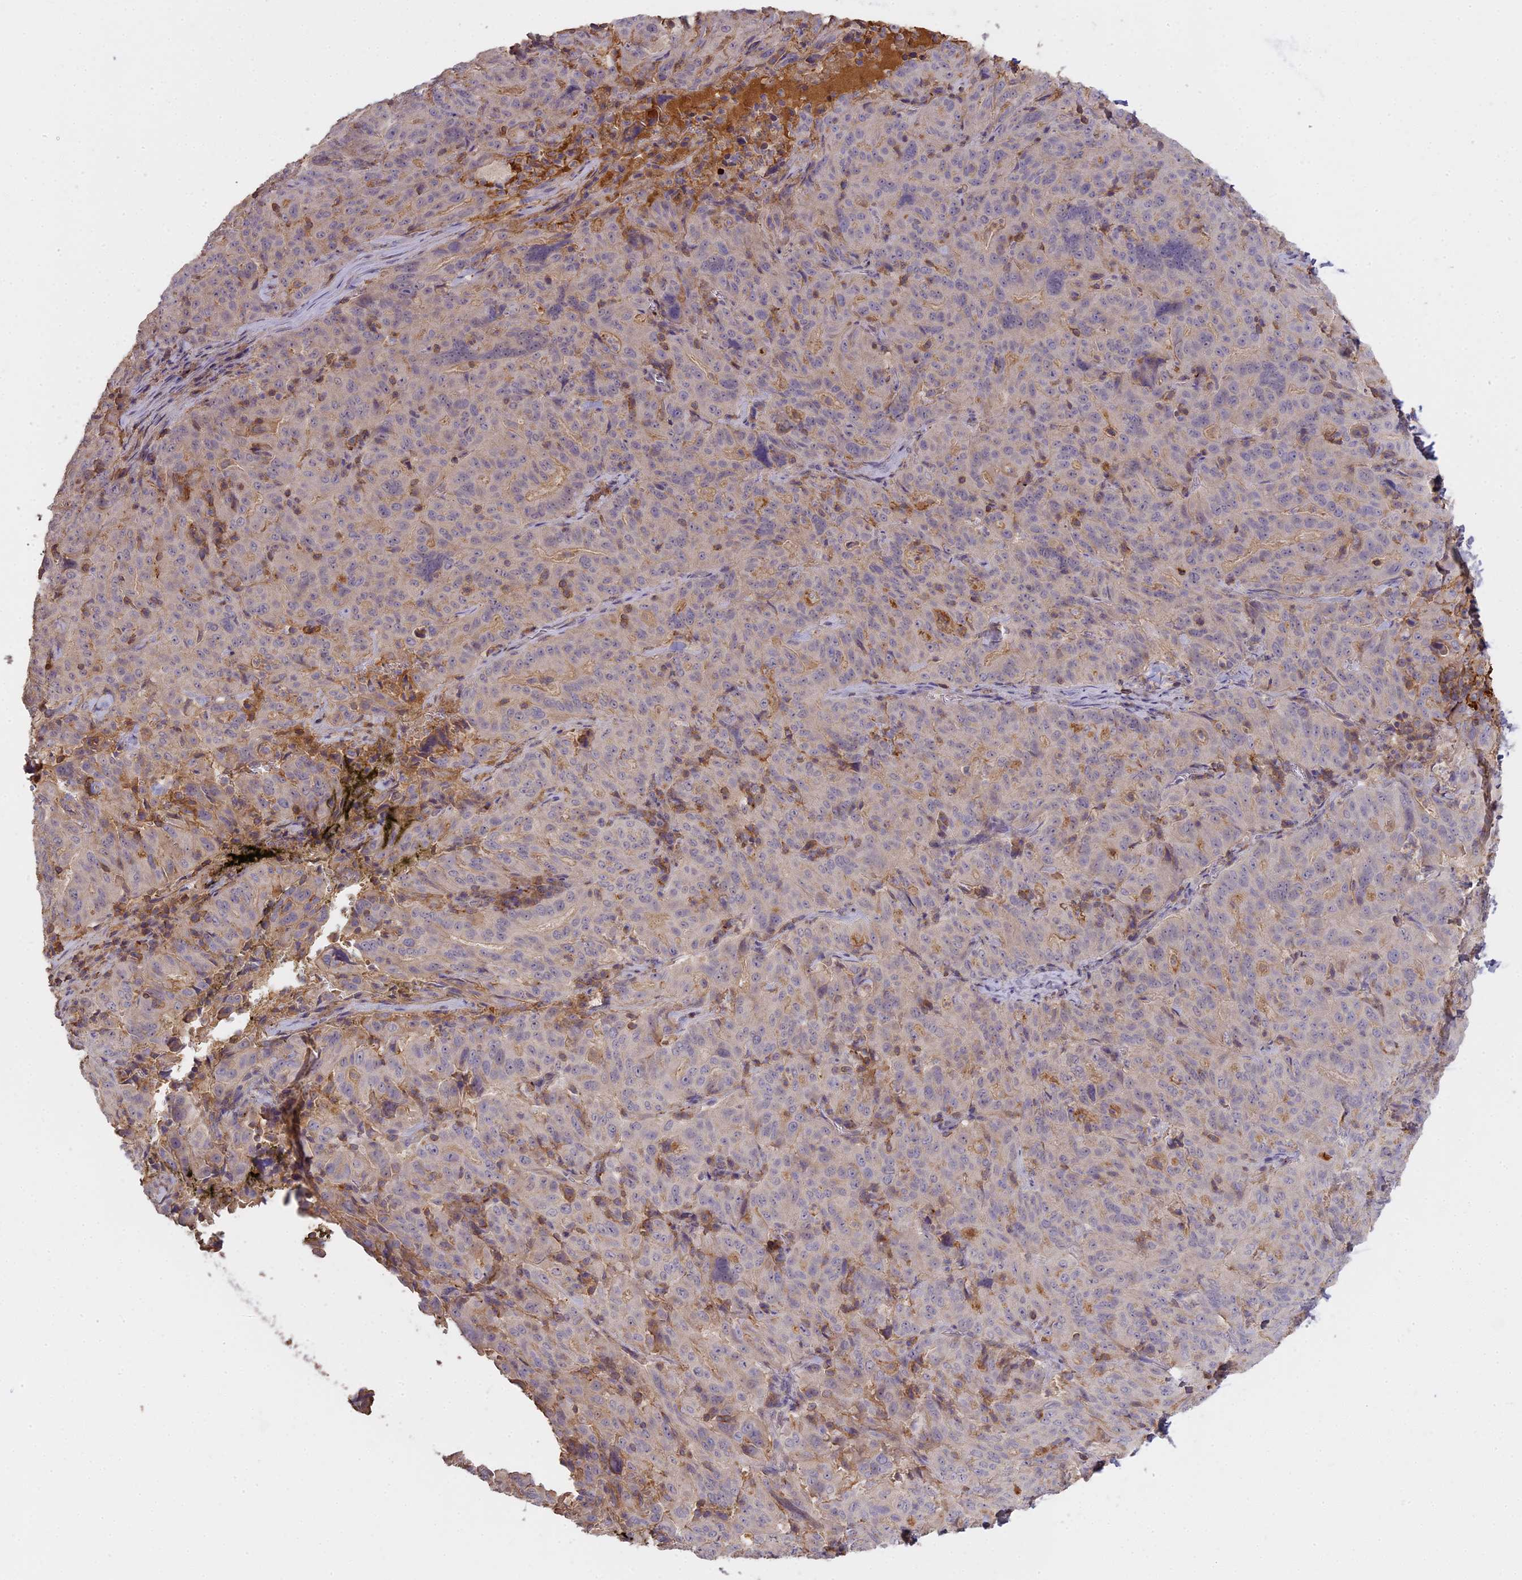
{"staining": {"intensity": "negative", "quantity": "none", "location": "none"}, "tissue": "pancreatic cancer", "cell_type": "Tumor cells", "image_type": "cancer", "snomed": [{"axis": "morphology", "description": "Adenocarcinoma, NOS"}, {"axis": "topography", "description": "Pancreas"}], "caption": "The immunohistochemistry histopathology image has no significant expression in tumor cells of pancreatic cancer (adenocarcinoma) tissue.", "gene": "CFAP119", "patient": {"sex": "male", "age": 63}}